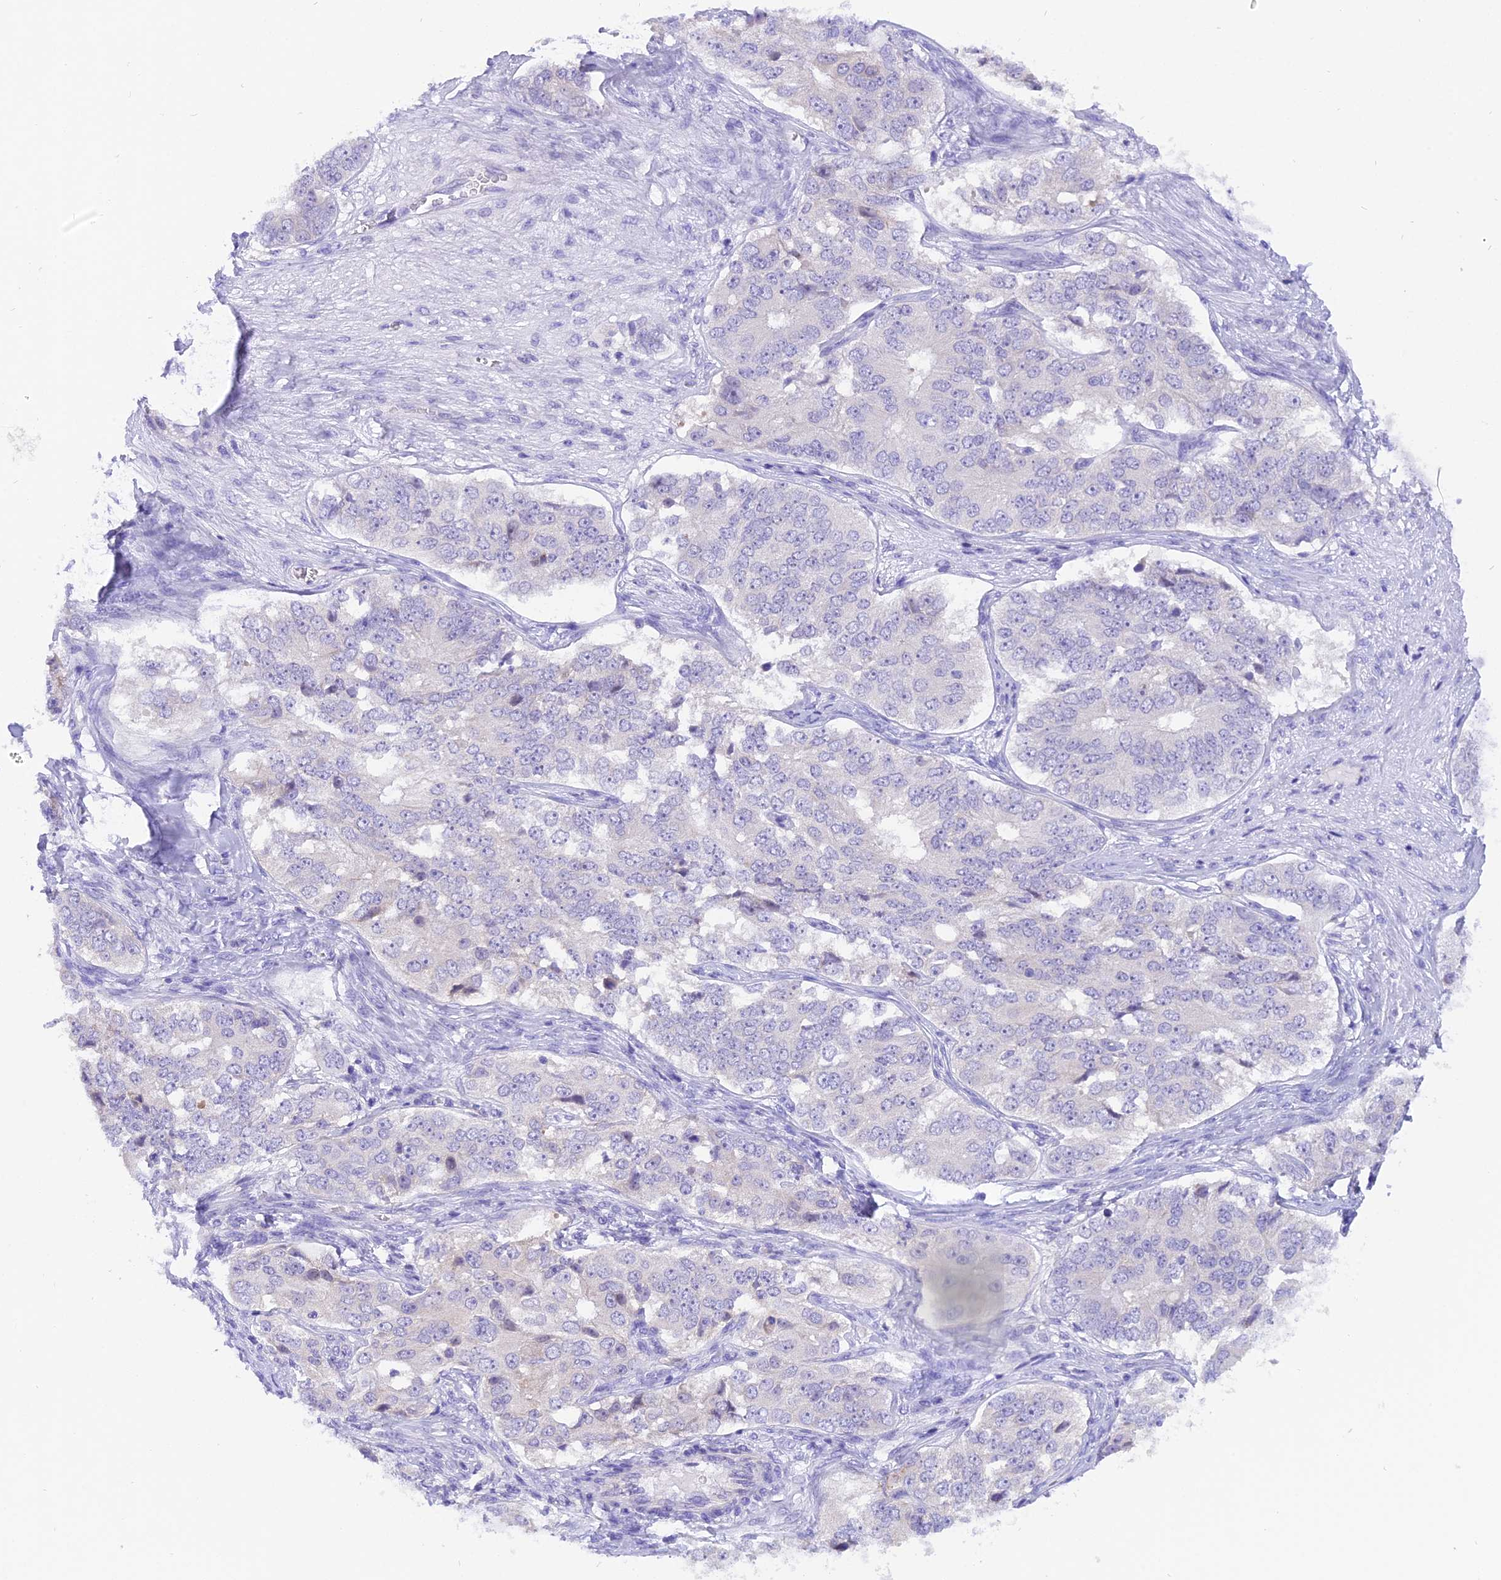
{"staining": {"intensity": "negative", "quantity": "none", "location": "none"}, "tissue": "ovarian cancer", "cell_type": "Tumor cells", "image_type": "cancer", "snomed": [{"axis": "morphology", "description": "Carcinoma, endometroid"}, {"axis": "topography", "description": "Ovary"}], "caption": "Human ovarian cancer (endometroid carcinoma) stained for a protein using immunohistochemistry (IHC) demonstrates no expression in tumor cells.", "gene": "COL6A5", "patient": {"sex": "female", "age": 51}}